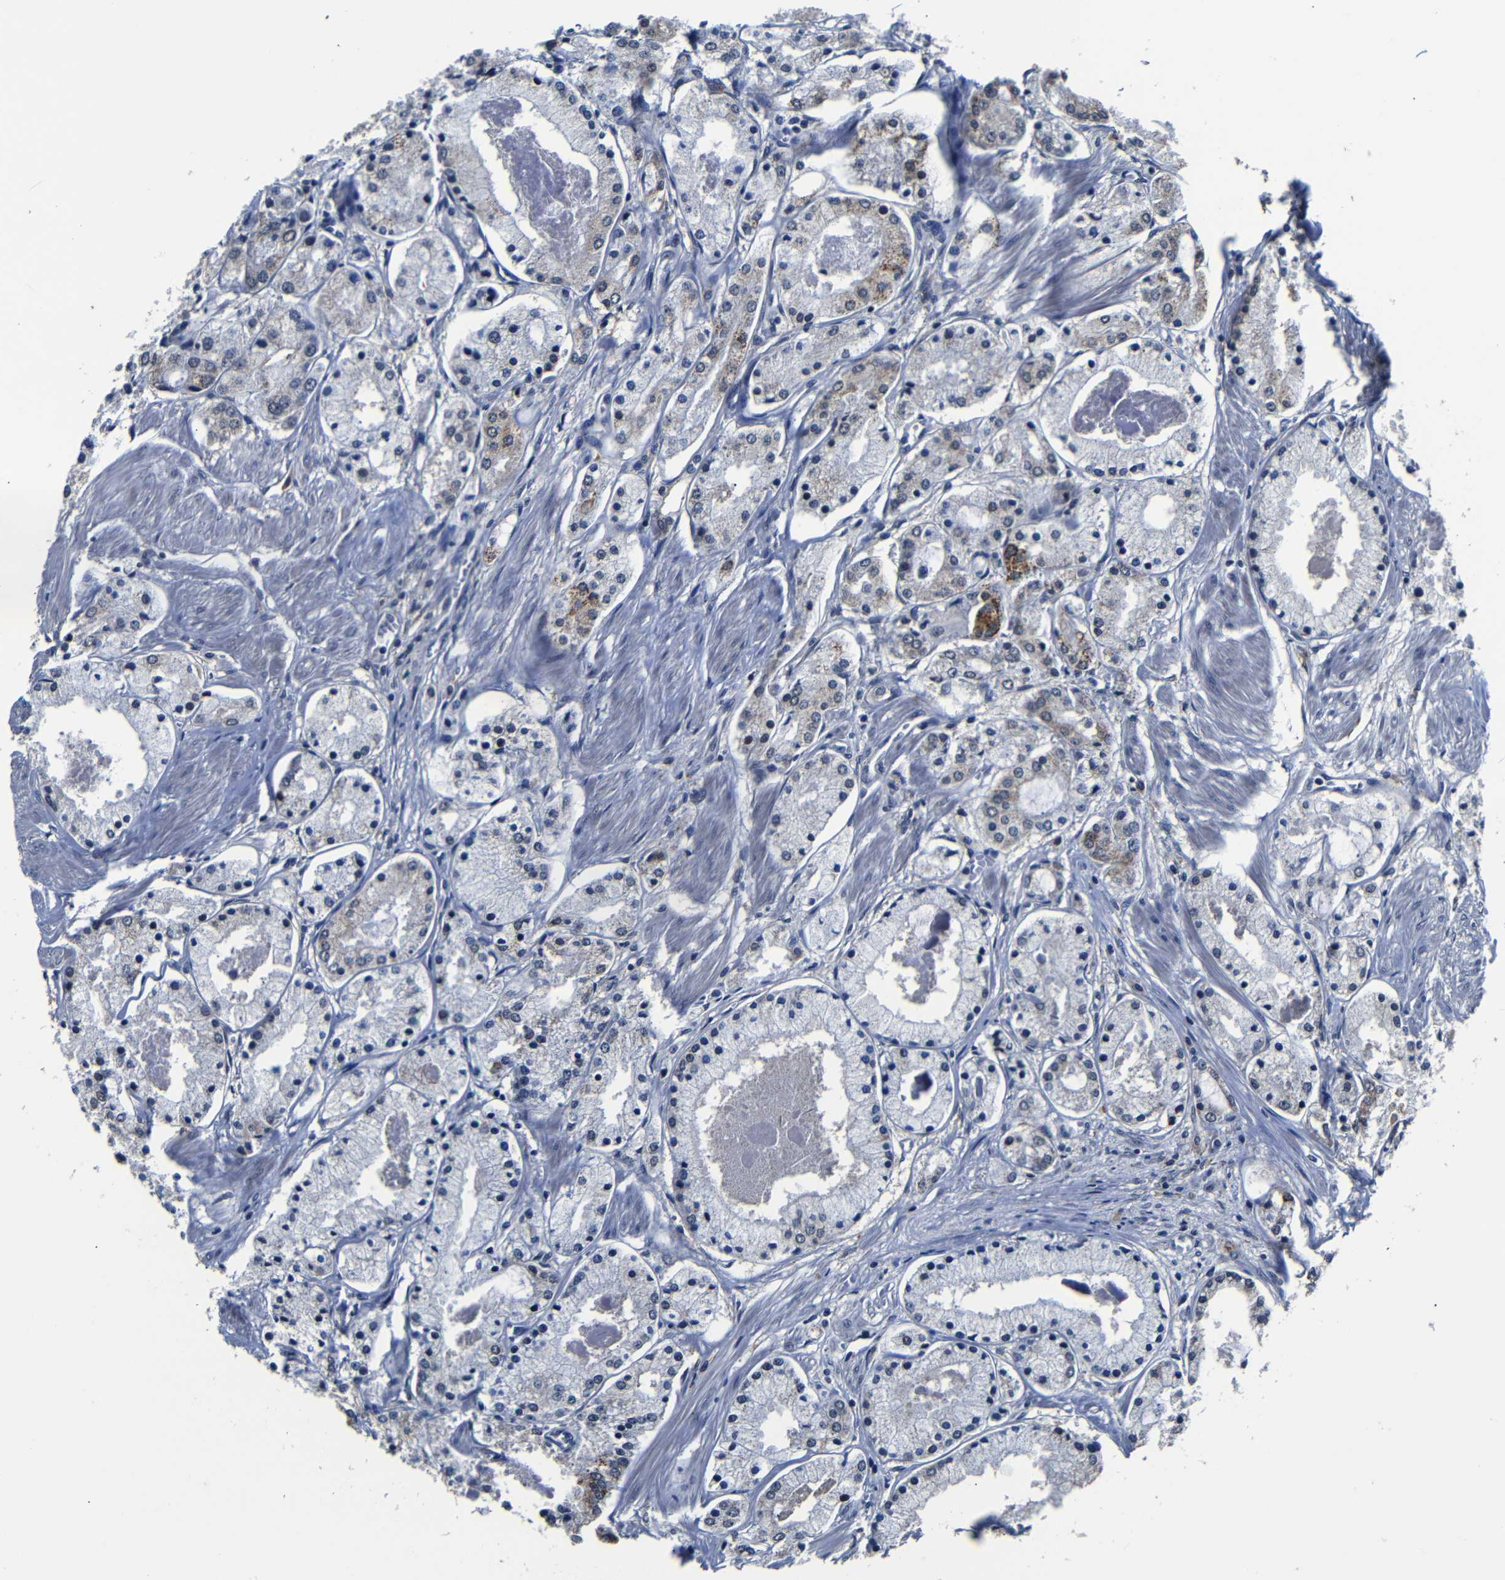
{"staining": {"intensity": "moderate", "quantity": "<25%", "location": "cytoplasmic/membranous"}, "tissue": "prostate cancer", "cell_type": "Tumor cells", "image_type": "cancer", "snomed": [{"axis": "morphology", "description": "Adenocarcinoma, High grade"}, {"axis": "topography", "description": "Prostate"}], "caption": "Prostate high-grade adenocarcinoma stained for a protein reveals moderate cytoplasmic/membranous positivity in tumor cells. The protein of interest is shown in brown color, while the nuclei are stained blue.", "gene": "DEPP1", "patient": {"sex": "male", "age": 66}}